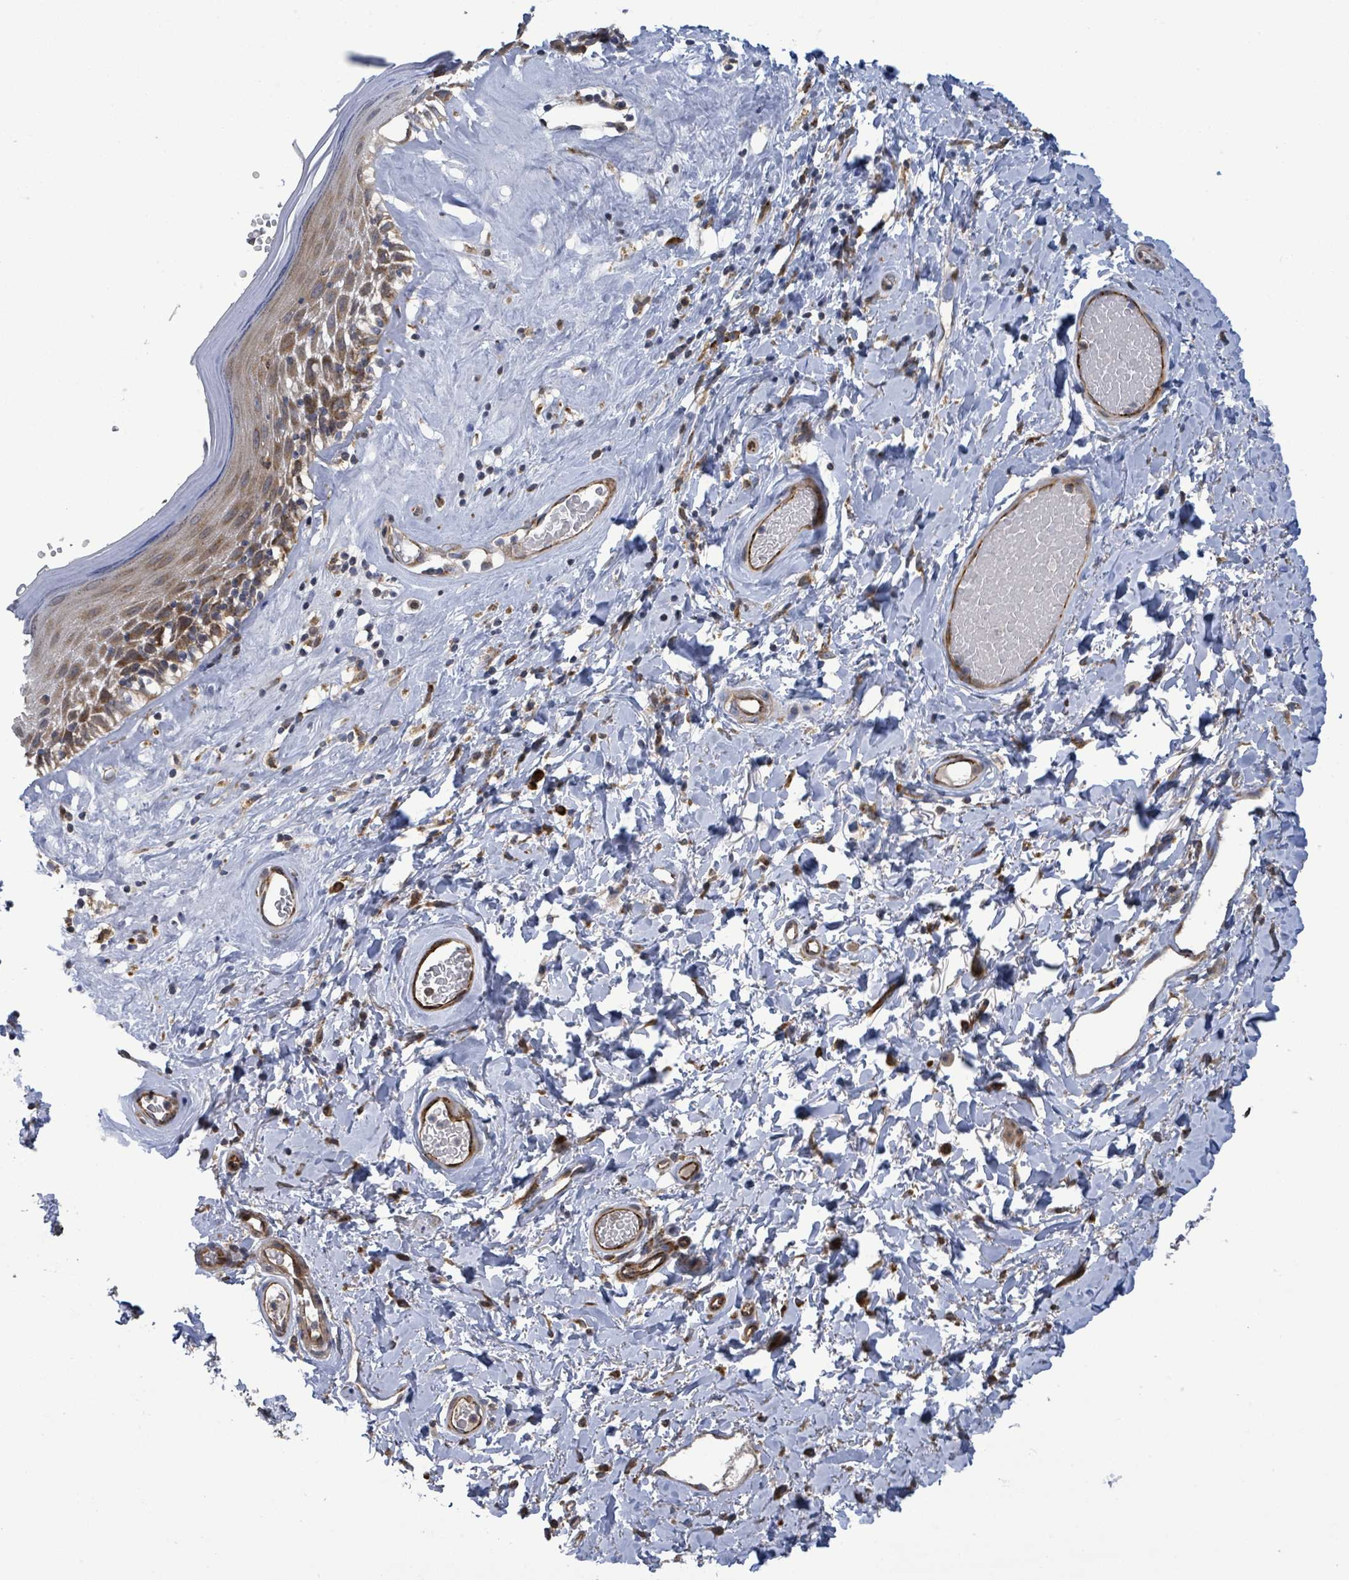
{"staining": {"intensity": "moderate", "quantity": ">75%", "location": "cytoplasmic/membranous"}, "tissue": "skin", "cell_type": "Epidermal cells", "image_type": "normal", "snomed": [{"axis": "morphology", "description": "Normal tissue, NOS"}, {"axis": "morphology", "description": "Inflammation, NOS"}, {"axis": "topography", "description": "Vulva"}], "caption": "Protein expression by immunohistochemistry (IHC) exhibits moderate cytoplasmic/membranous positivity in about >75% of epidermal cells in unremarkable skin.", "gene": "NOMO1", "patient": {"sex": "female", "age": 86}}